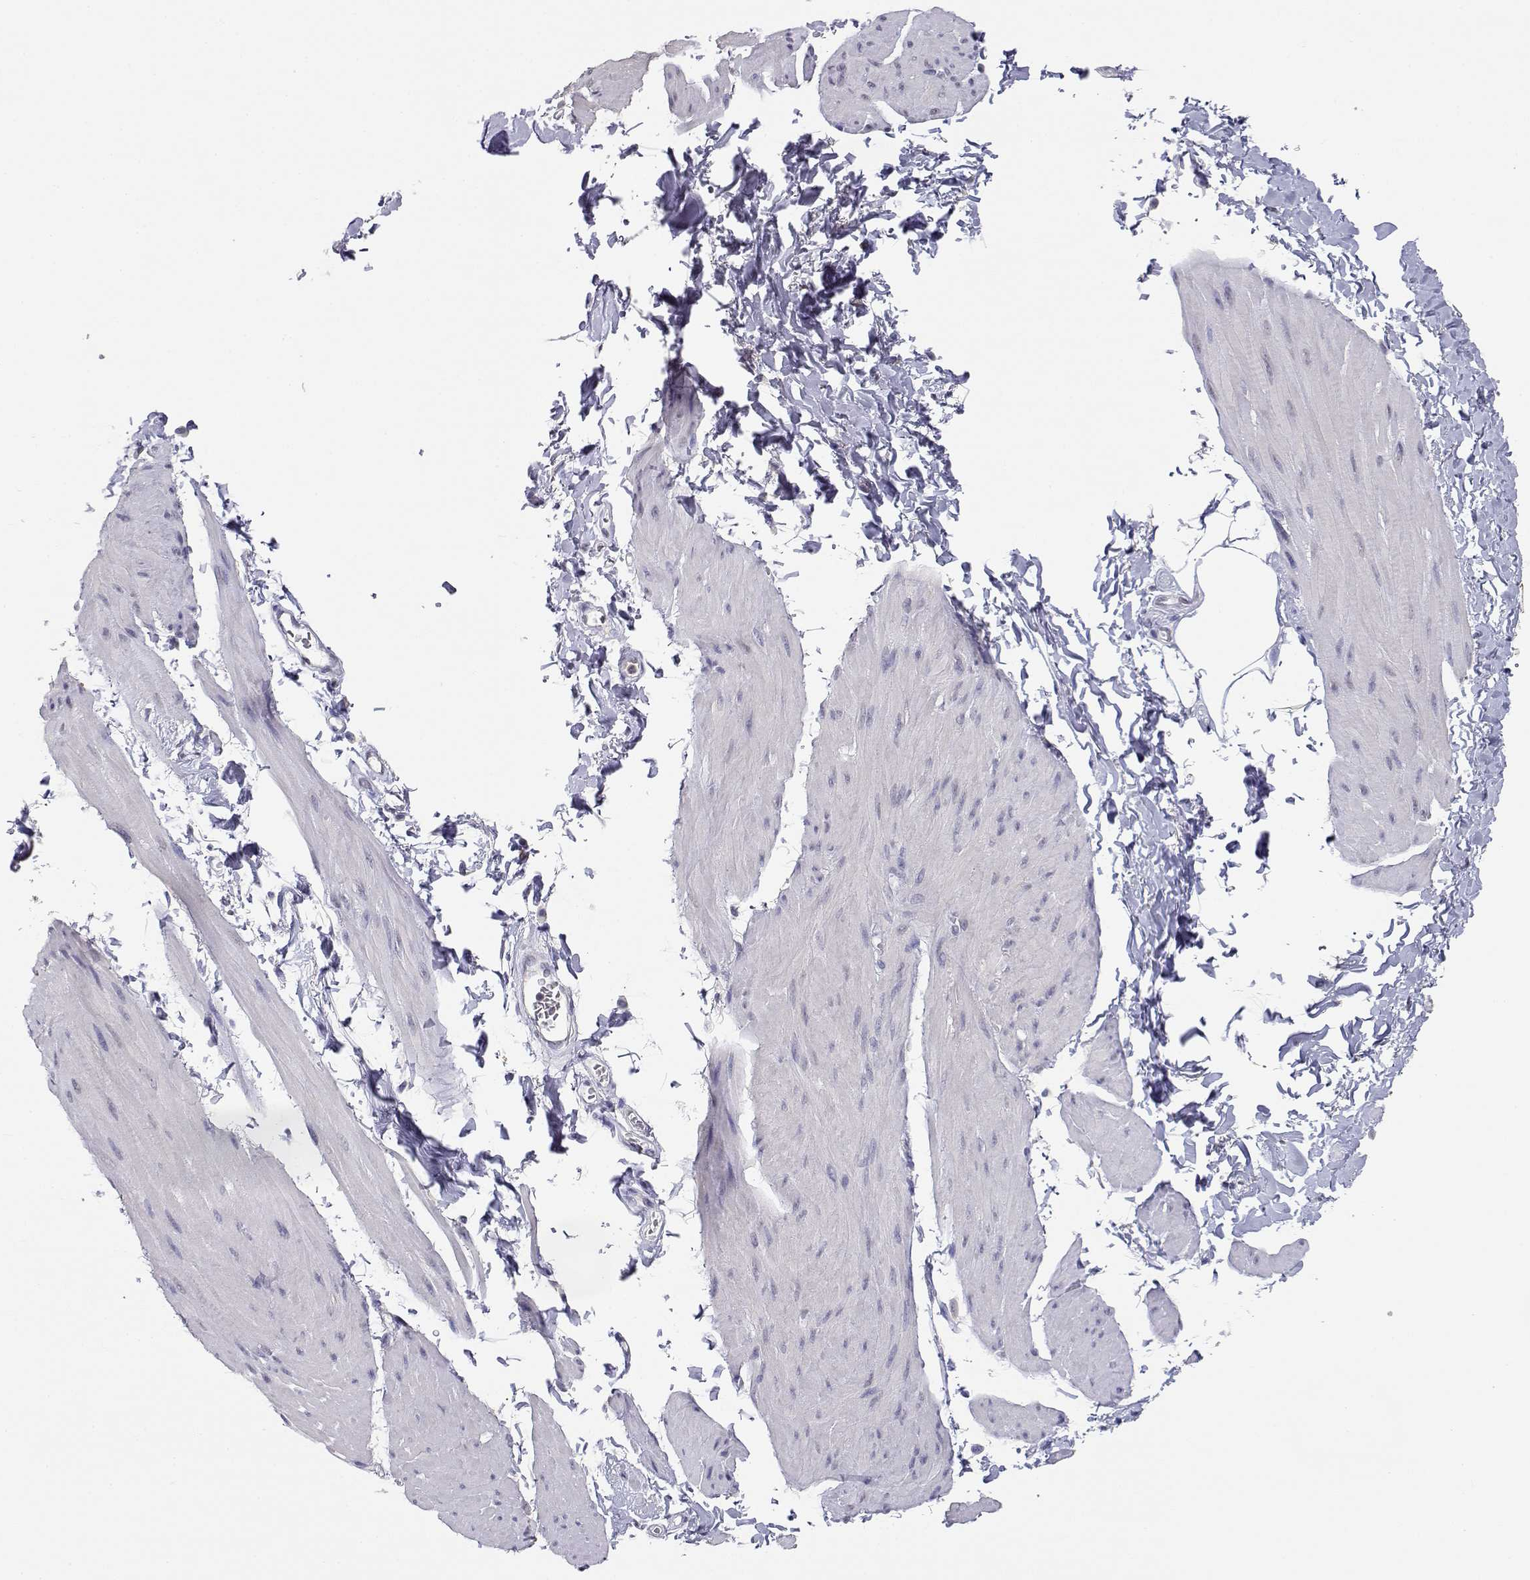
{"staining": {"intensity": "negative", "quantity": "none", "location": "none"}, "tissue": "smooth muscle", "cell_type": "Smooth muscle cells", "image_type": "normal", "snomed": [{"axis": "morphology", "description": "Normal tissue, NOS"}, {"axis": "topography", "description": "Adipose tissue"}, {"axis": "topography", "description": "Smooth muscle"}, {"axis": "topography", "description": "Peripheral nerve tissue"}], "caption": "Immunohistochemical staining of normal human smooth muscle demonstrates no significant positivity in smooth muscle cells.", "gene": "ADA", "patient": {"sex": "male", "age": 83}}